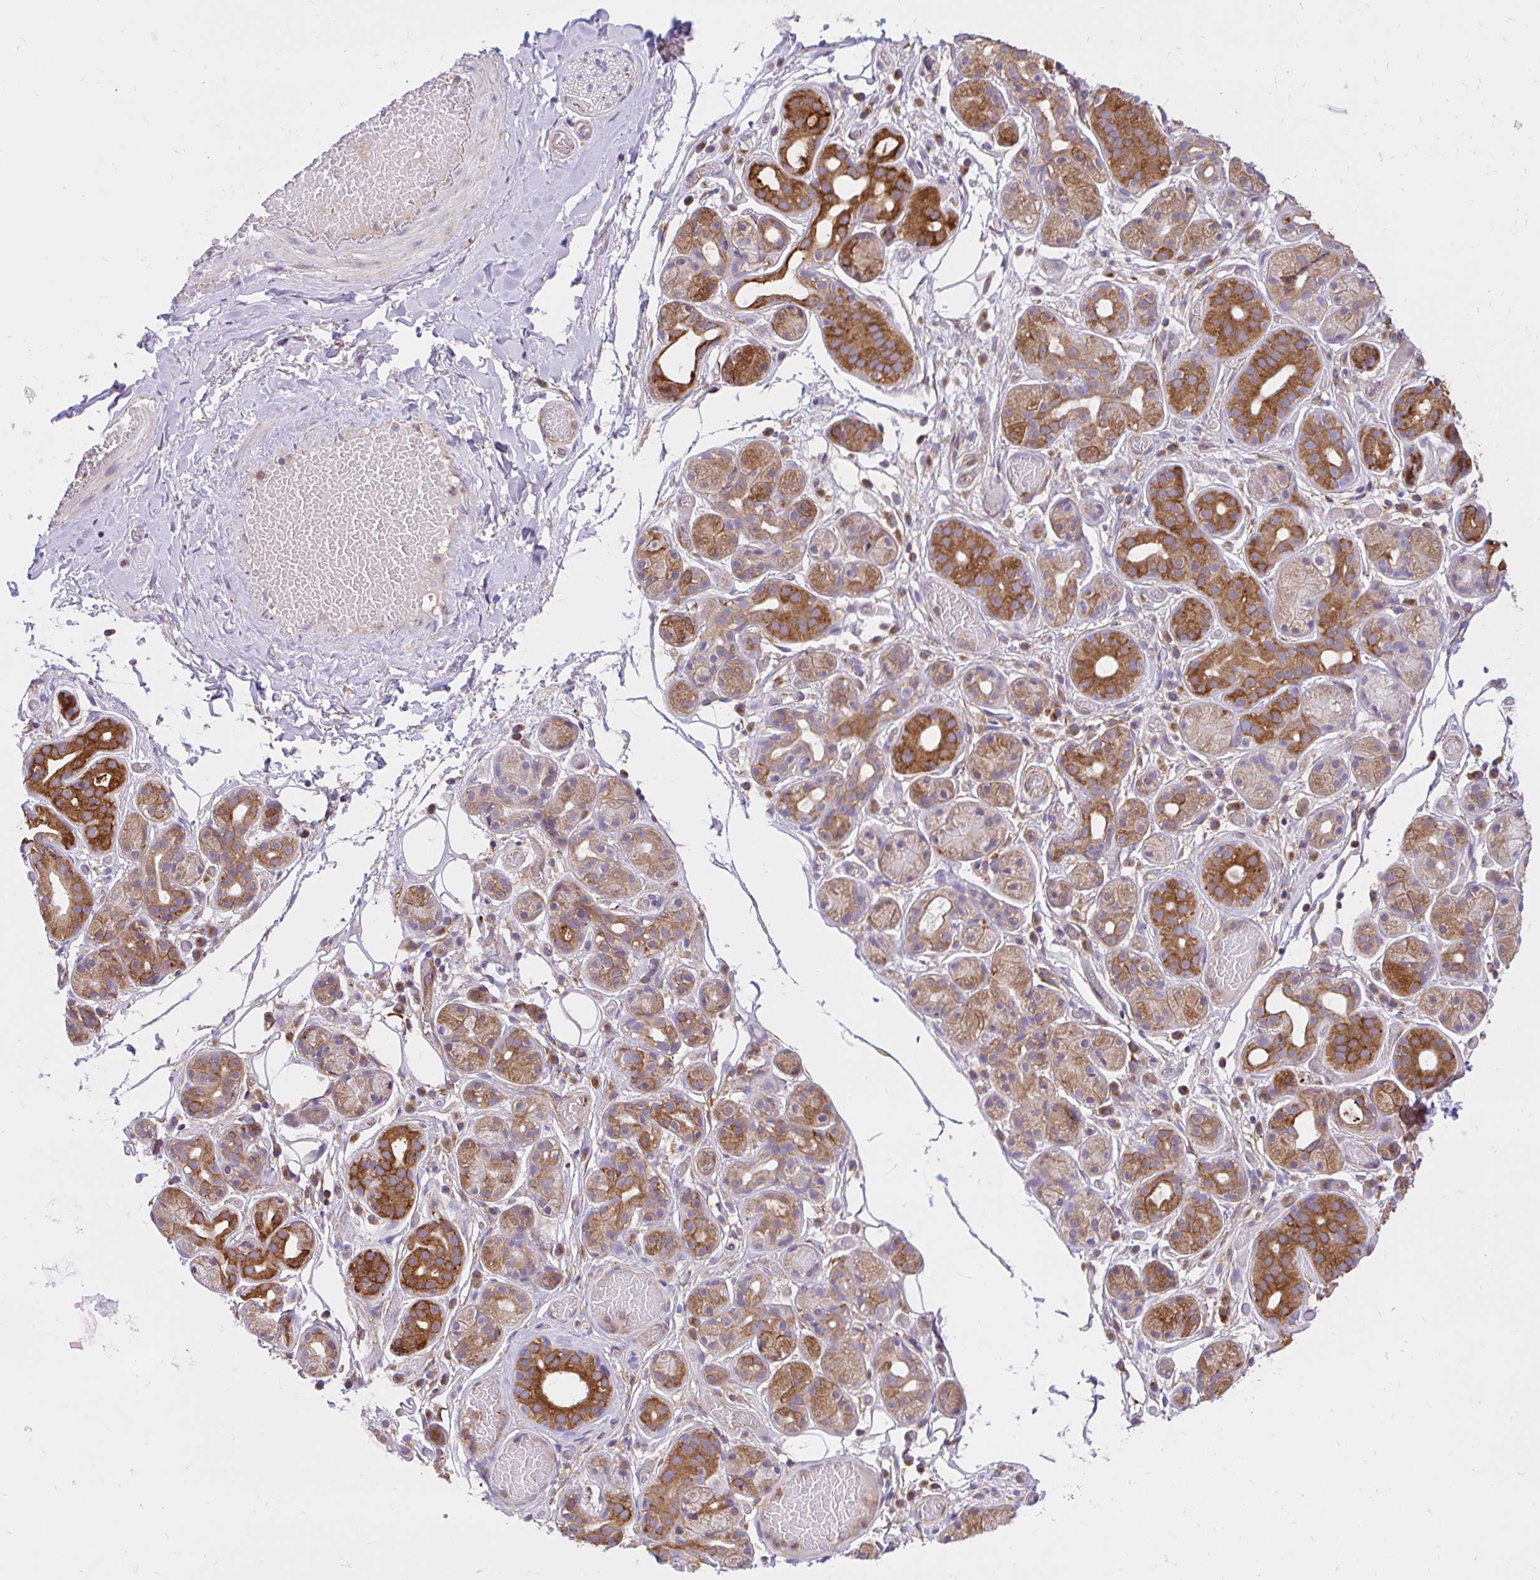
{"staining": {"intensity": "moderate", "quantity": ">75%", "location": "cytoplasmic/membranous,nuclear"}, "tissue": "salivary gland", "cell_type": "Glandular cells", "image_type": "normal", "snomed": [{"axis": "morphology", "description": "Normal tissue, NOS"}, {"axis": "topography", "description": "Salivary gland"}, {"axis": "topography", "description": "Peripheral nerve tissue"}], "caption": "Moderate cytoplasmic/membranous,nuclear positivity is identified in about >75% of glandular cells in normal salivary gland. (DAB IHC, brown staining for protein, blue staining for nuclei).", "gene": "ABCB10", "patient": {"sex": "male", "age": 71}}